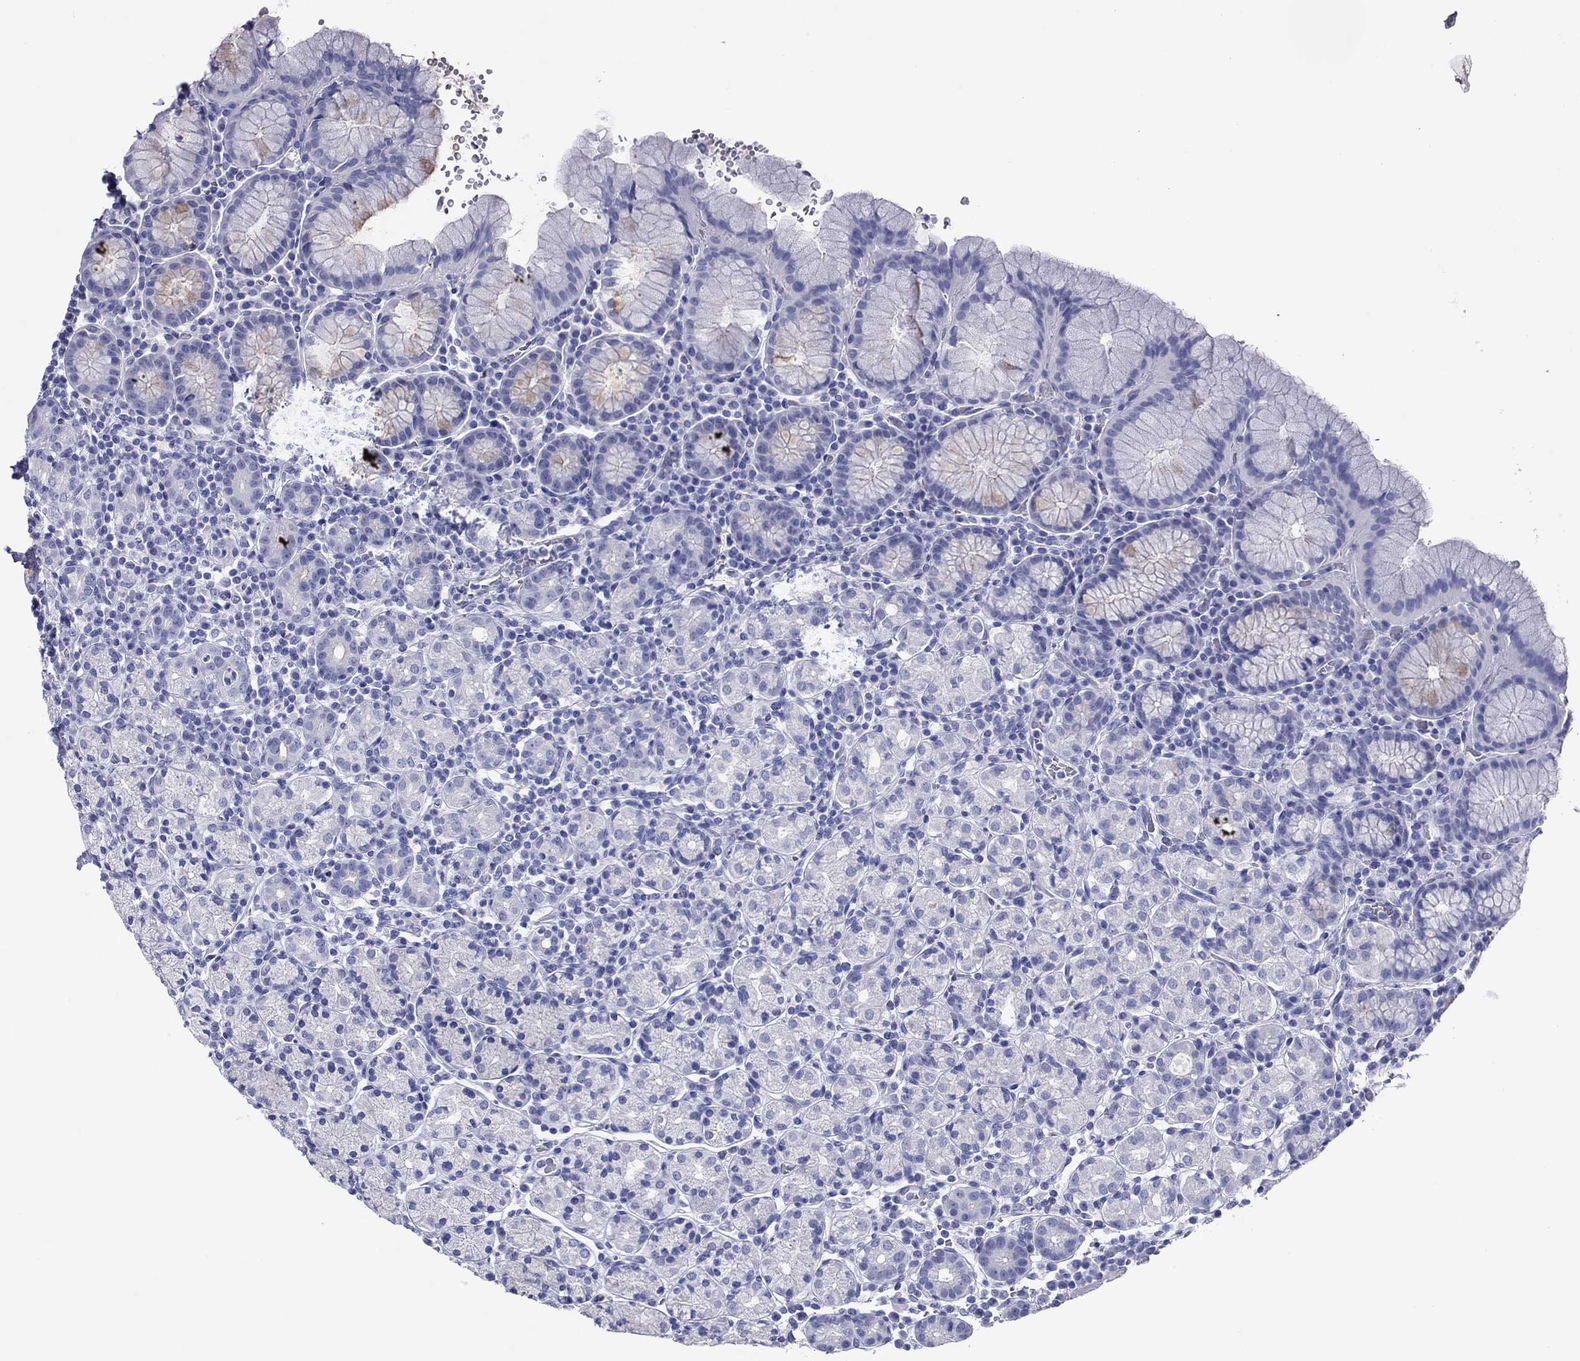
{"staining": {"intensity": "negative", "quantity": "none", "location": "none"}, "tissue": "stomach", "cell_type": "Glandular cells", "image_type": "normal", "snomed": [{"axis": "morphology", "description": "Normal tissue, NOS"}, {"axis": "topography", "description": "Stomach, upper"}, {"axis": "topography", "description": "Stomach"}], "caption": "Immunohistochemistry image of benign stomach: human stomach stained with DAB (3,3'-diaminobenzidine) exhibits no significant protein staining in glandular cells.", "gene": "NPPA", "patient": {"sex": "male", "age": 62}}